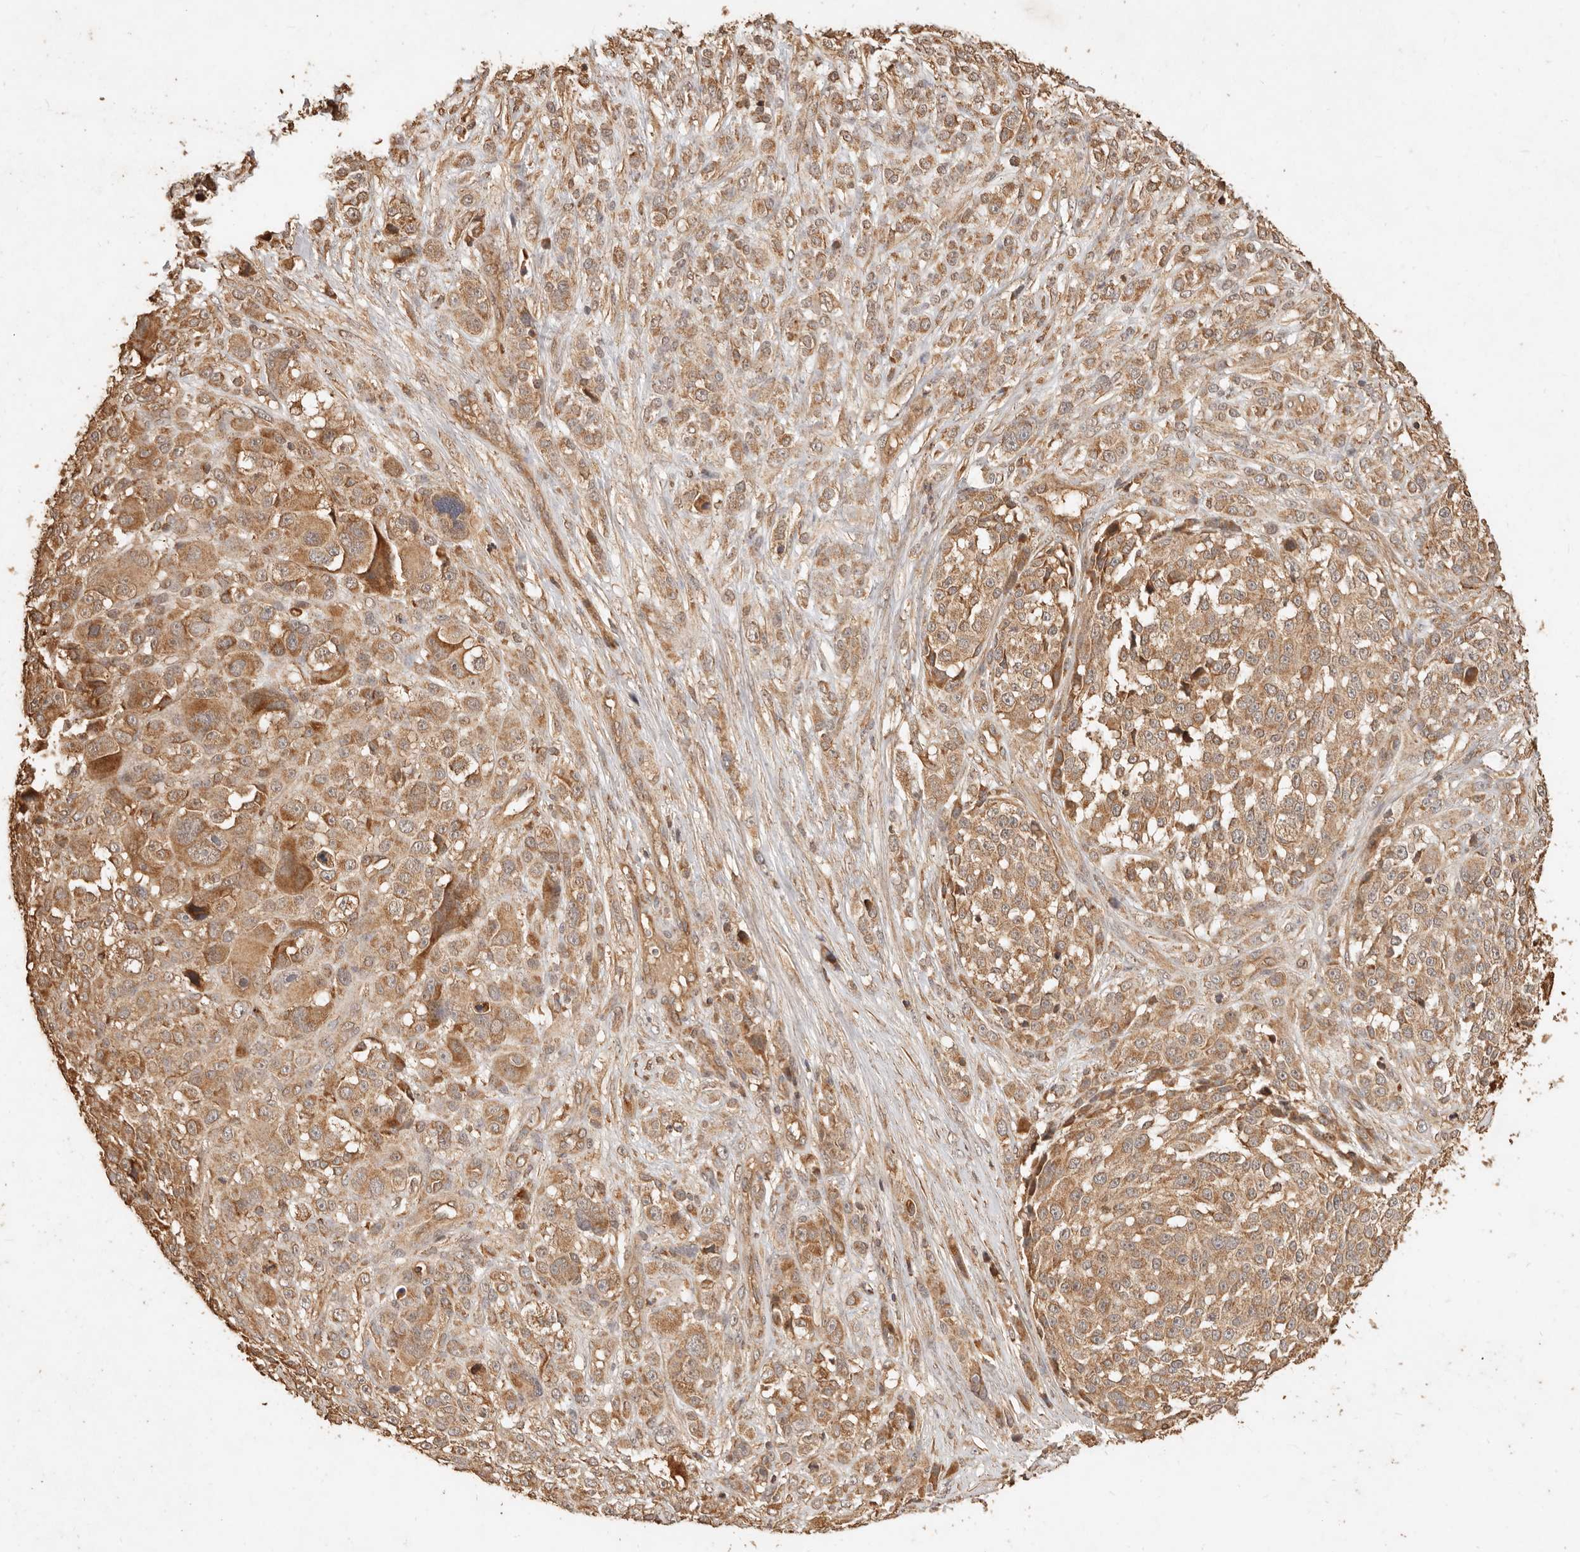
{"staining": {"intensity": "moderate", "quantity": ">75%", "location": "cytoplasmic/membranous"}, "tissue": "melanoma", "cell_type": "Tumor cells", "image_type": "cancer", "snomed": [{"axis": "morphology", "description": "Malignant melanoma, NOS"}, {"axis": "topography", "description": "Skin"}], "caption": "Immunohistochemistry (IHC) of human melanoma reveals medium levels of moderate cytoplasmic/membranous expression in about >75% of tumor cells.", "gene": "FAM180B", "patient": {"sex": "female", "age": 55}}